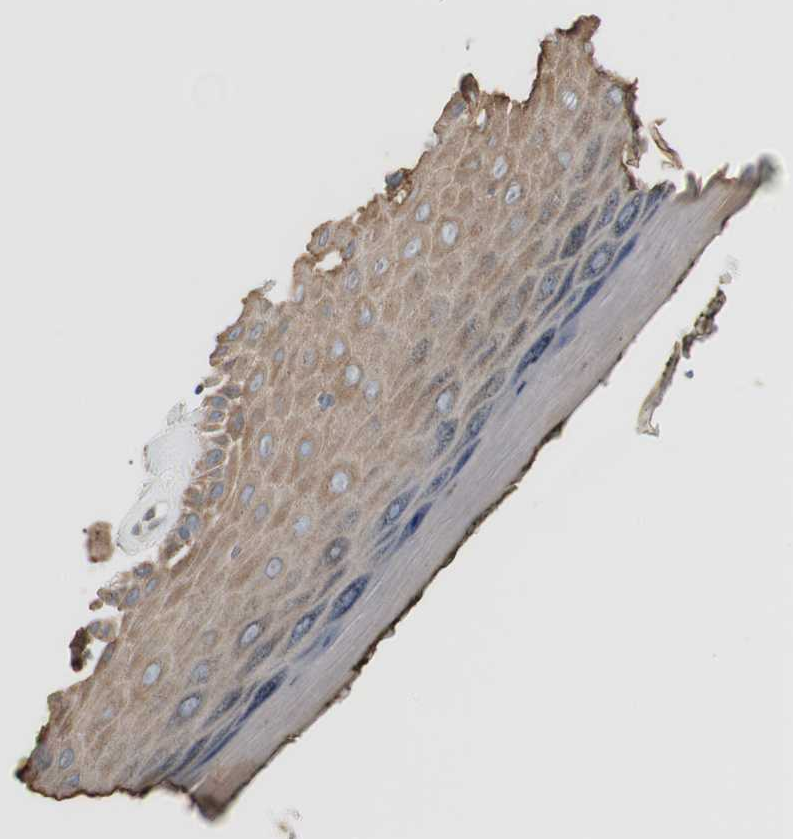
{"staining": {"intensity": "moderate", "quantity": ">75%", "location": "cytoplasmic/membranous"}, "tissue": "skin", "cell_type": "Epidermal cells", "image_type": "normal", "snomed": [{"axis": "morphology", "description": "Normal tissue, NOS"}, {"axis": "morphology", "description": "Inflammation, NOS"}, {"axis": "topography", "description": "Vulva"}], "caption": "Skin stained for a protein (brown) reveals moderate cytoplasmic/membranous positive positivity in about >75% of epidermal cells.", "gene": "FADS2", "patient": {"sex": "female", "age": 84}}